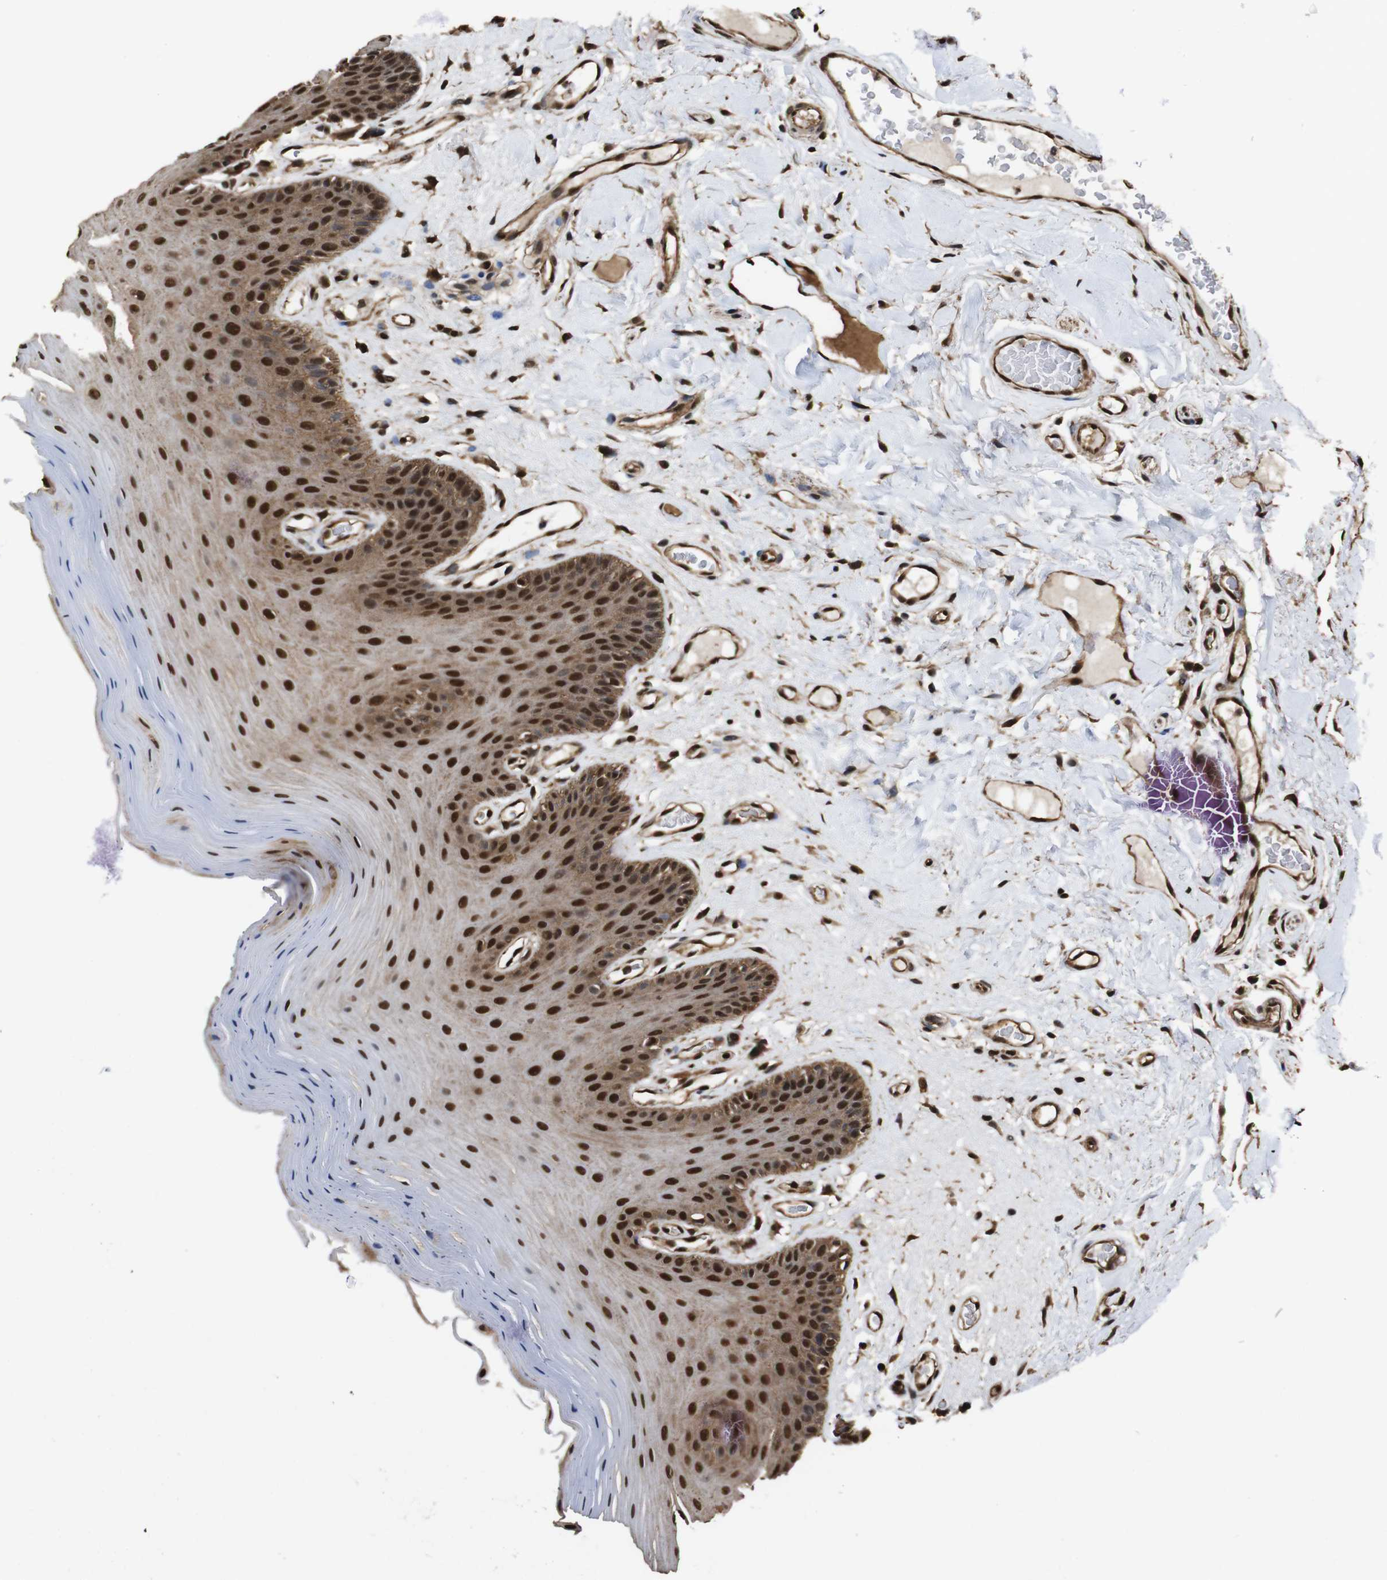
{"staining": {"intensity": "strong", "quantity": "25%-75%", "location": "cytoplasmic/membranous,nuclear"}, "tissue": "oral mucosa", "cell_type": "Squamous epithelial cells", "image_type": "normal", "snomed": [{"axis": "morphology", "description": "Normal tissue, NOS"}, {"axis": "morphology", "description": "Squamous cell carcinoma, NOS"}, {"axis": "topography", "description": "Skeletal muscle"}, {"axis": "topography", "description": "Adipose tissue"}, {"axis": "topography", "description": "Vascular tissue"}, {"axis": "topography", "description": "Oral tissue"}, {"axis": "topography", "description": "Peripheral nerve tissue"}, {"axis": "topography", "description": "Head-Neck"}], "caption": "Immunohistochemistry histopathology image of unremarkable human oral mucosa stained for a protein (brown), which exhibits high levels of strong cytoplasmic/membranous,nuclear staining in about 25%-75% of squamous epithelial cells.", "gene": "VCP", "patient": {"sex": "male", "age": 71}}